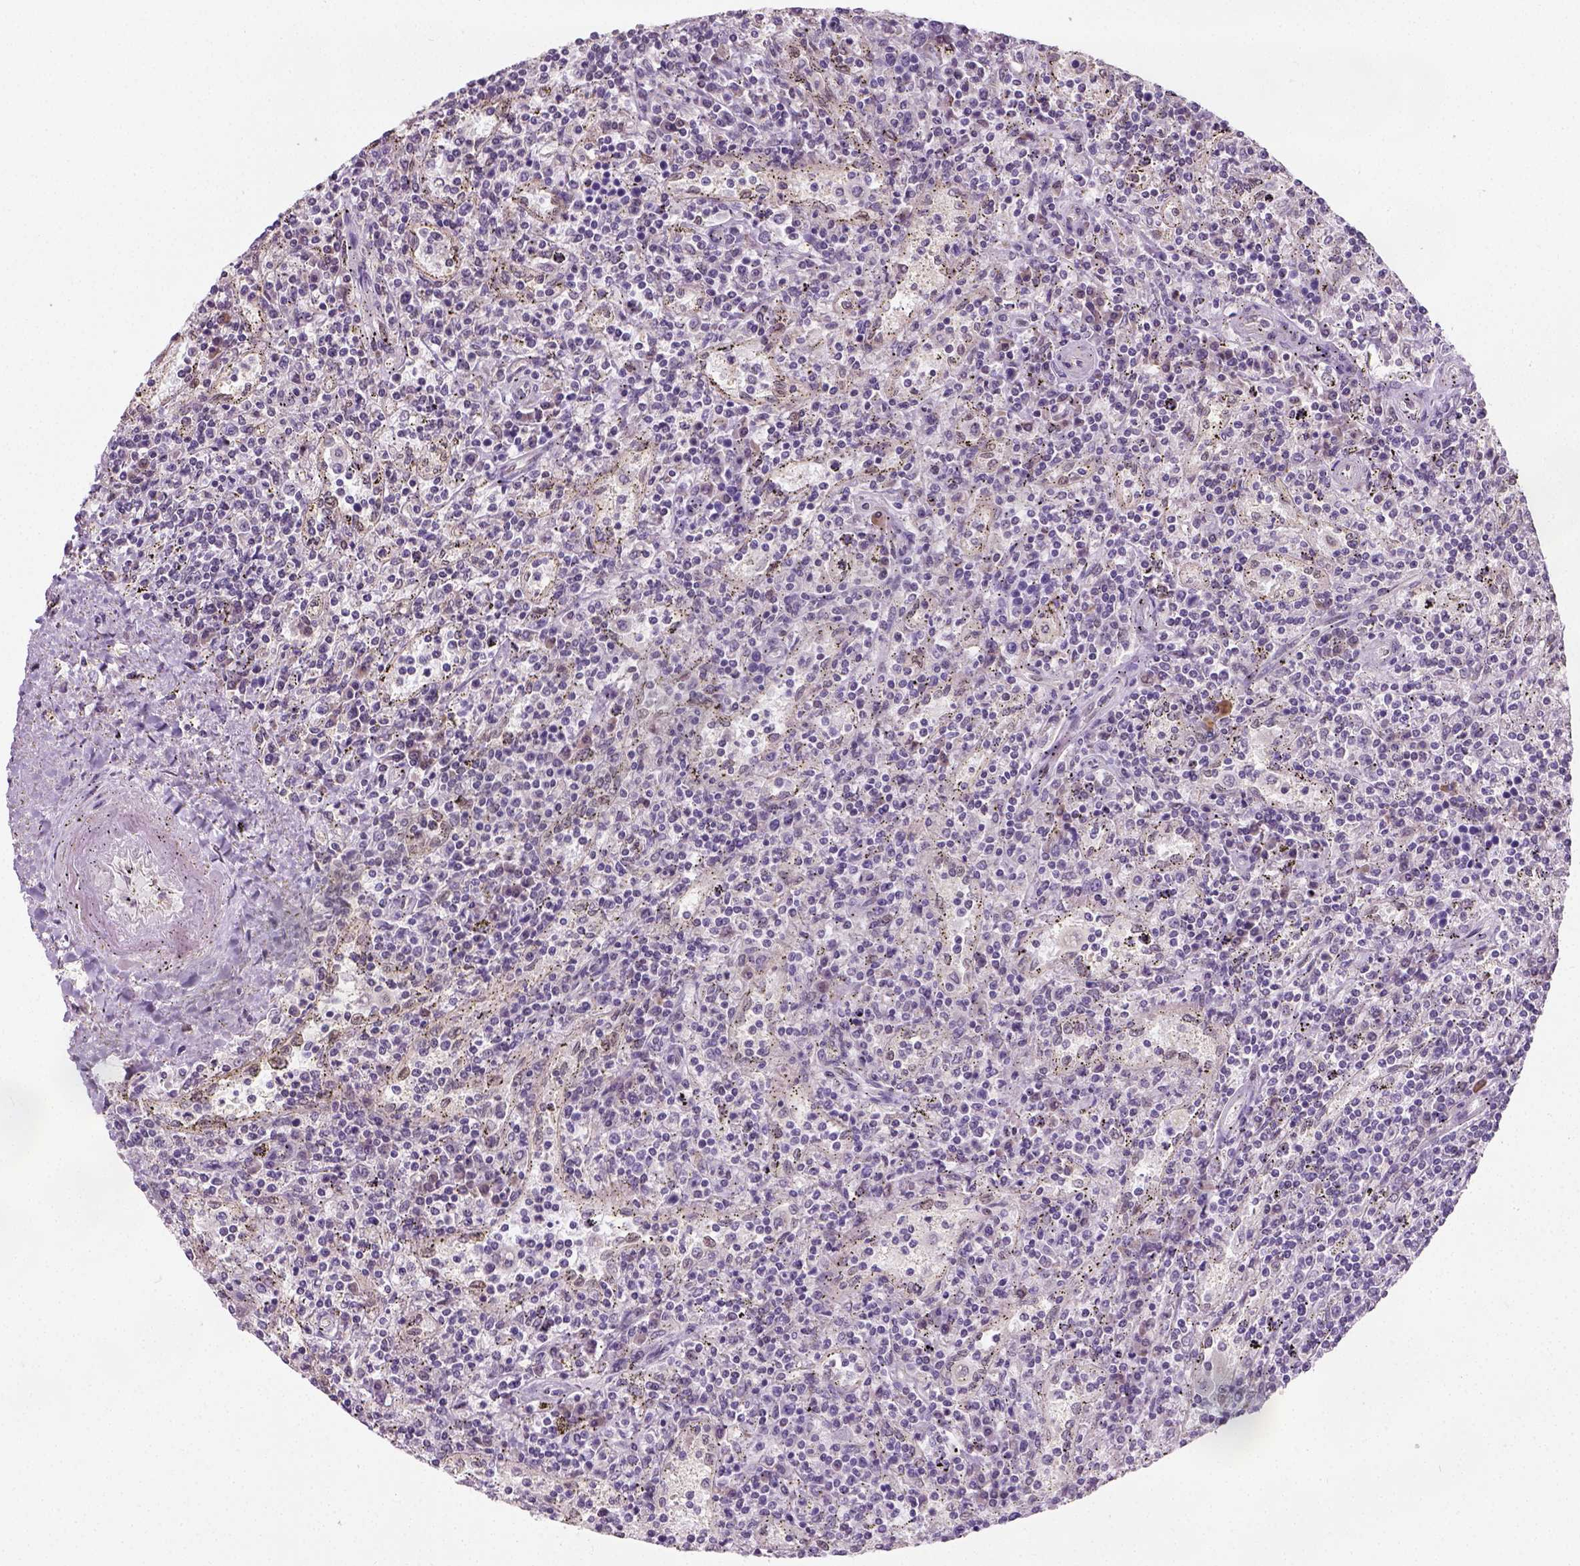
{"staining": {"intensity": "negative", "quantity": "none", "location": "none"}, "tissue": "lymphoma", "cell_type": "Tumor cells", "image_type": "cancer", "snomed": [{"axis": "morphology", "description": "Malignant lymphoma, non-Hodgkin's type, Low grade"}, {"axis": "topography", "description": "Spleen"}], "caption": "Immunohistochemical staining of lymphoma reveals no significant staining in tumor cells.", "gene": "C1orf112", "patient": {"sex": "male", "age": 62}}